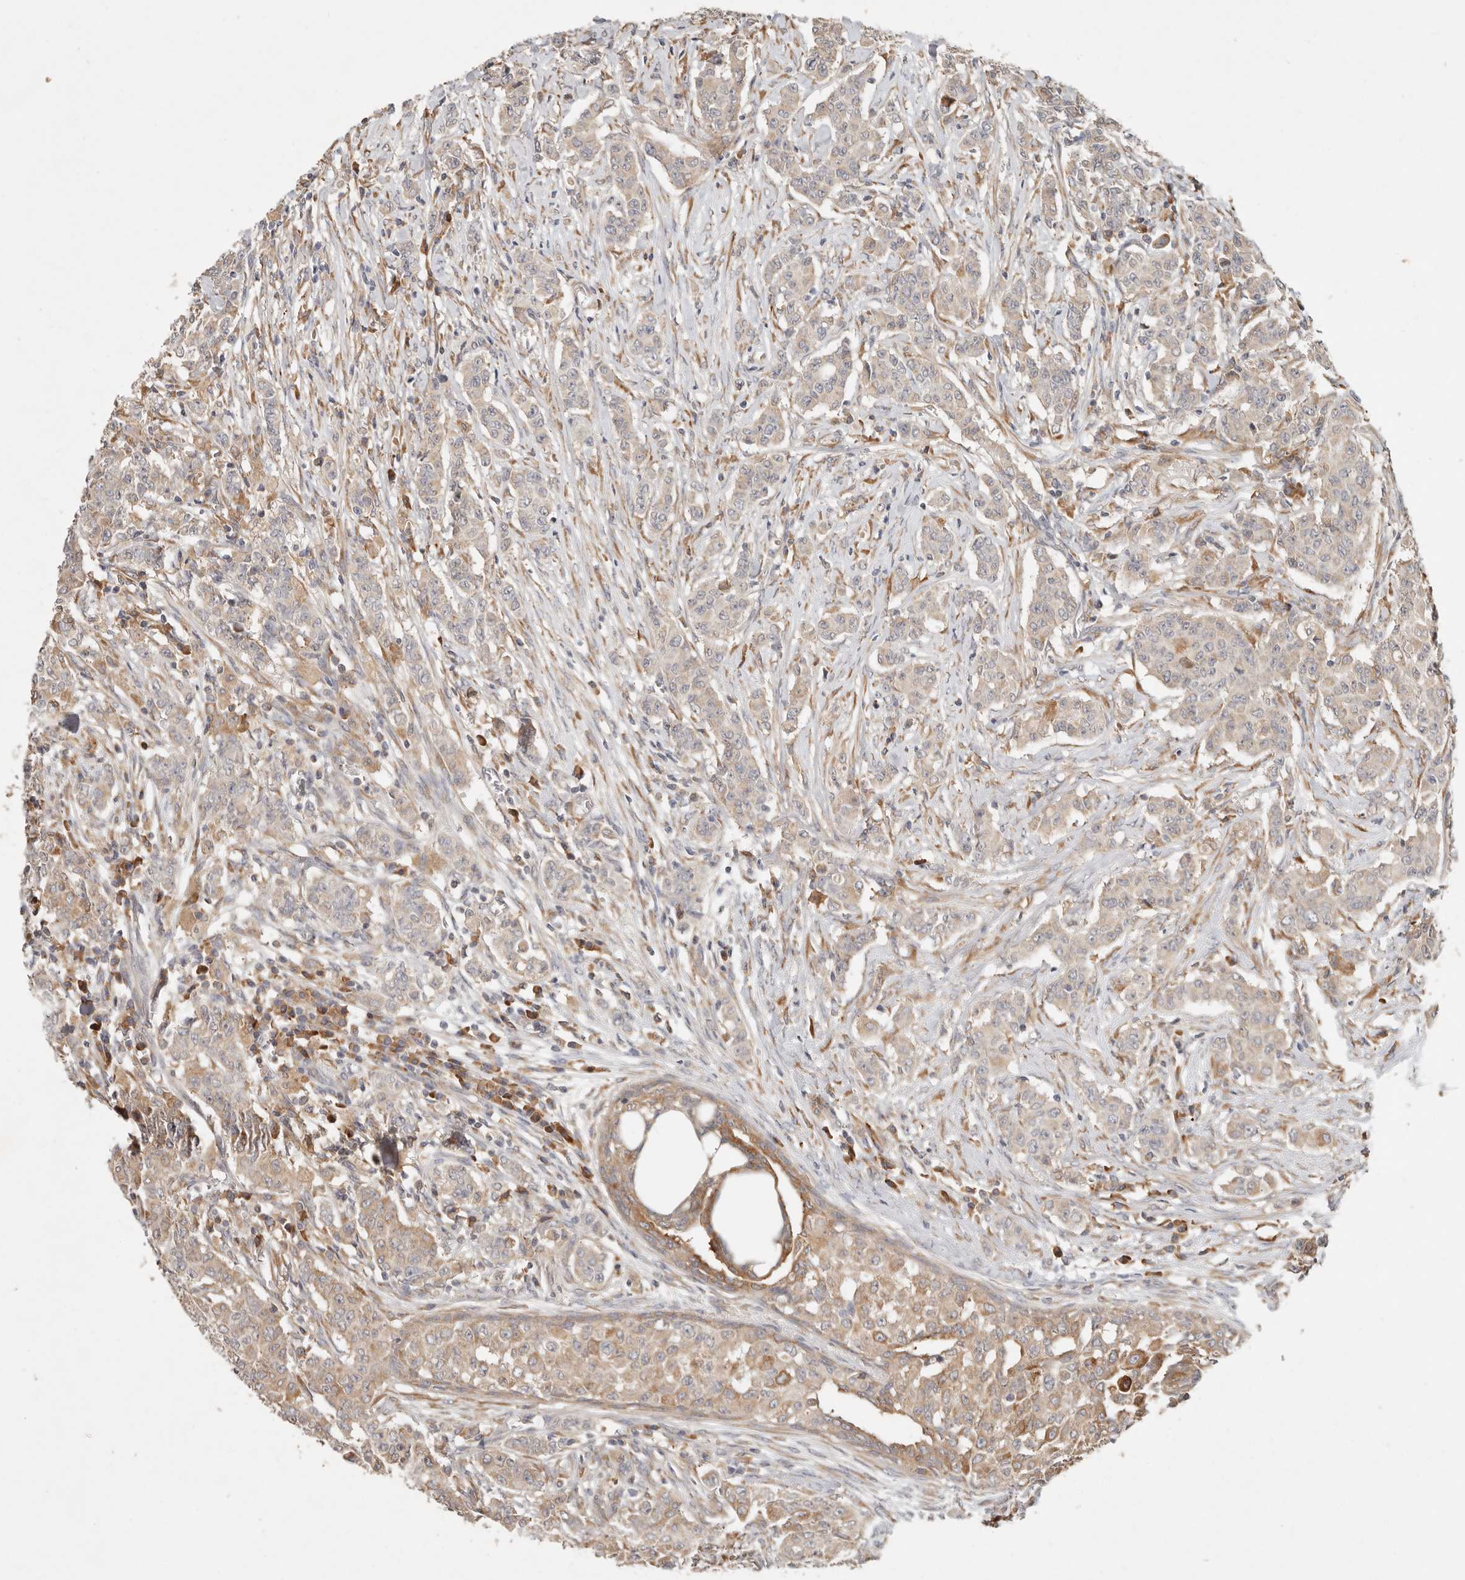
{"staining": {"intensity": "moderate", "quantity": "<25%", "location": "cytoplasmic/membranous"}, "tissue": "breast cancer", "cell_type": "Tumor cells", "image_type": "cancer", "snomed": [{"axis": "morphology", "description": "Duct carcinoma"}, {"axis": "topography", "description": "Breast"}], "caption": "DAB immunohistochemical staining of human breast cancer reveals moderate cytoplasmic/membranous protein positivity in about <25% of tumor cells.", "gene": "ARHGEF10L", "patient": {"sex": "female", "age": 40}}